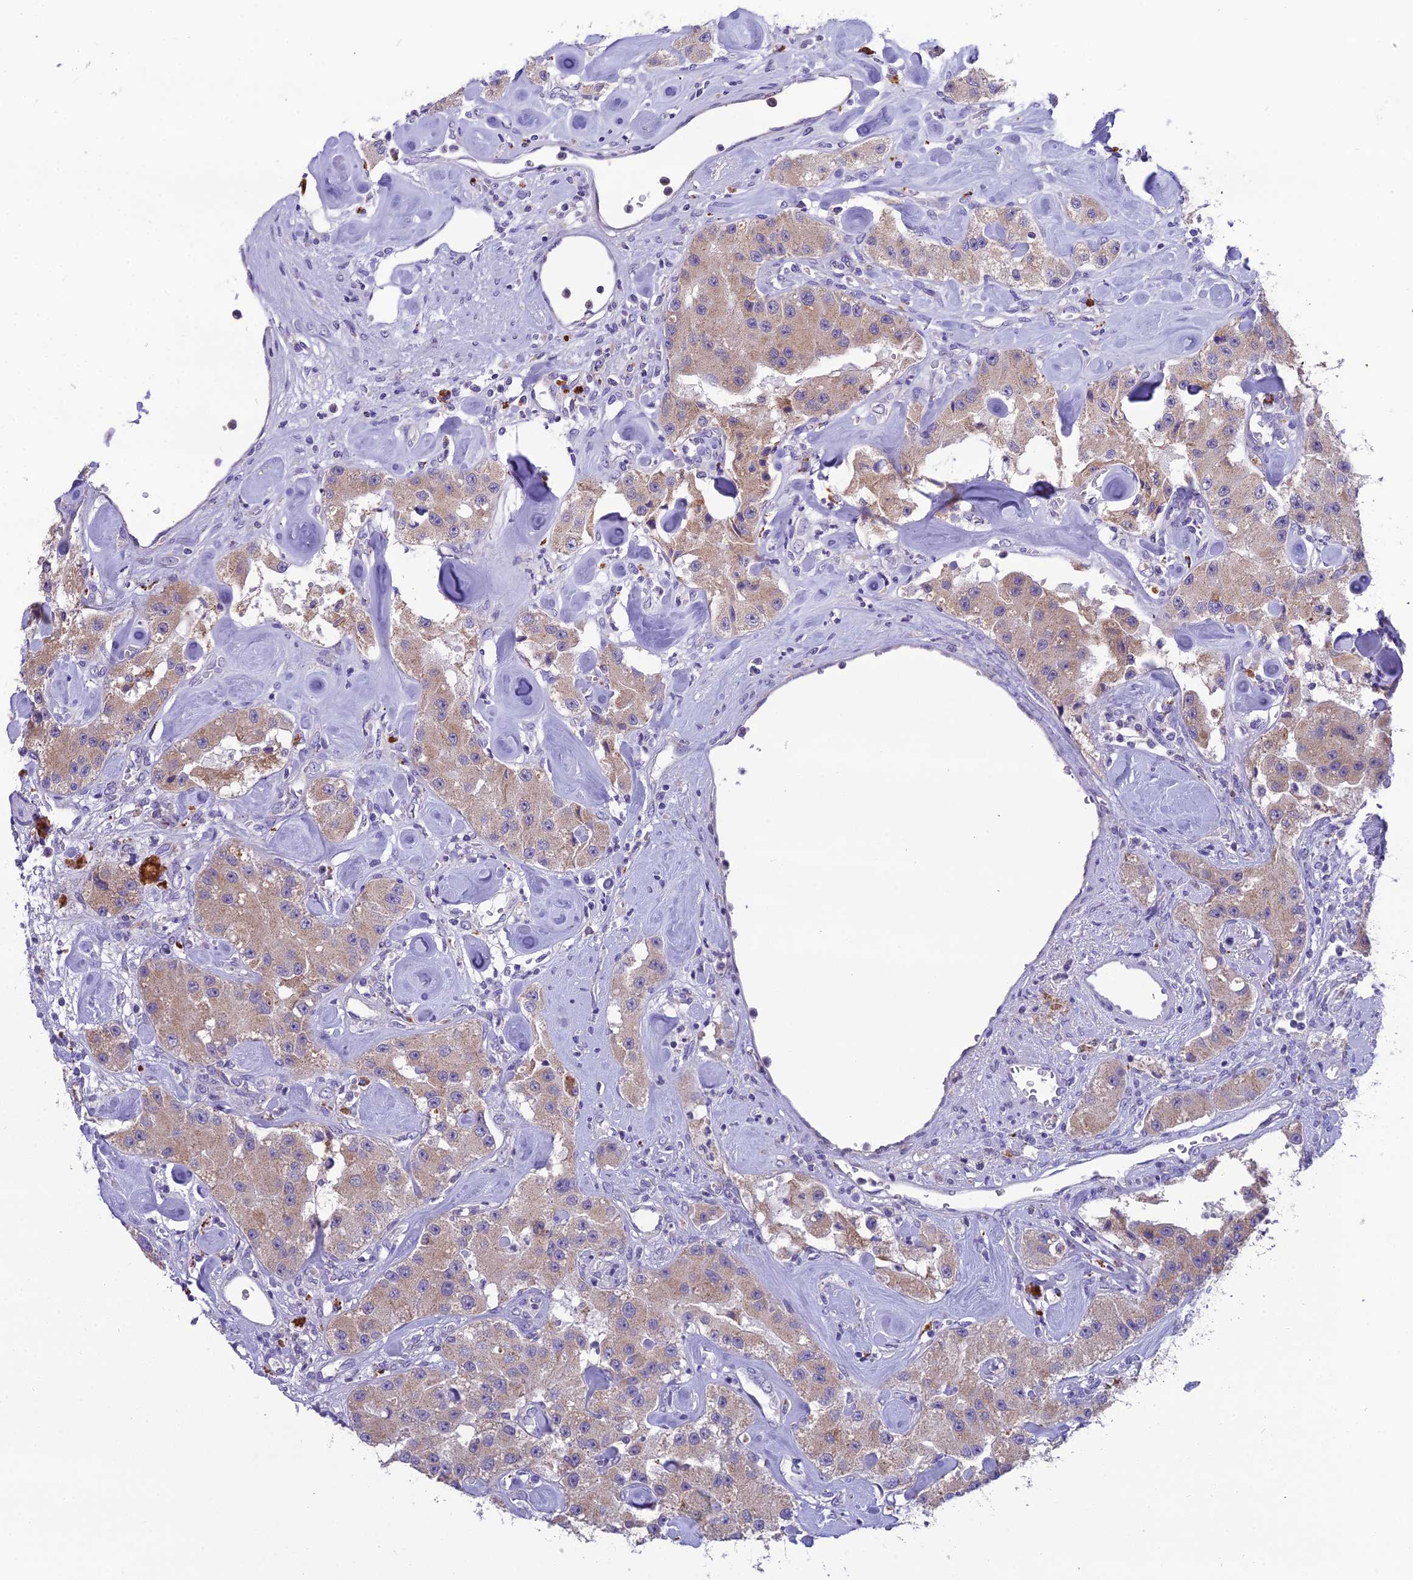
{"staining": {"intensity": "weak", "quantity": "<25%", "location": "cytoplasmic/membranous"}, "tissue": "carcinoid", "cell_type": "Tumor cells", "image_type": "cancer", "snomed": [{"axis": "morphology", "description": "Carcinoid, malignant, NOS"}, {"axis": "topography", "description": "Pancreas"}], "caption": "Human carcinoid (malignant) stained for a protein using immunohistochemistry displays no staining in tumor cells.", "gene": "MIIP", "patient": {"sex": "male", "age": 41}}